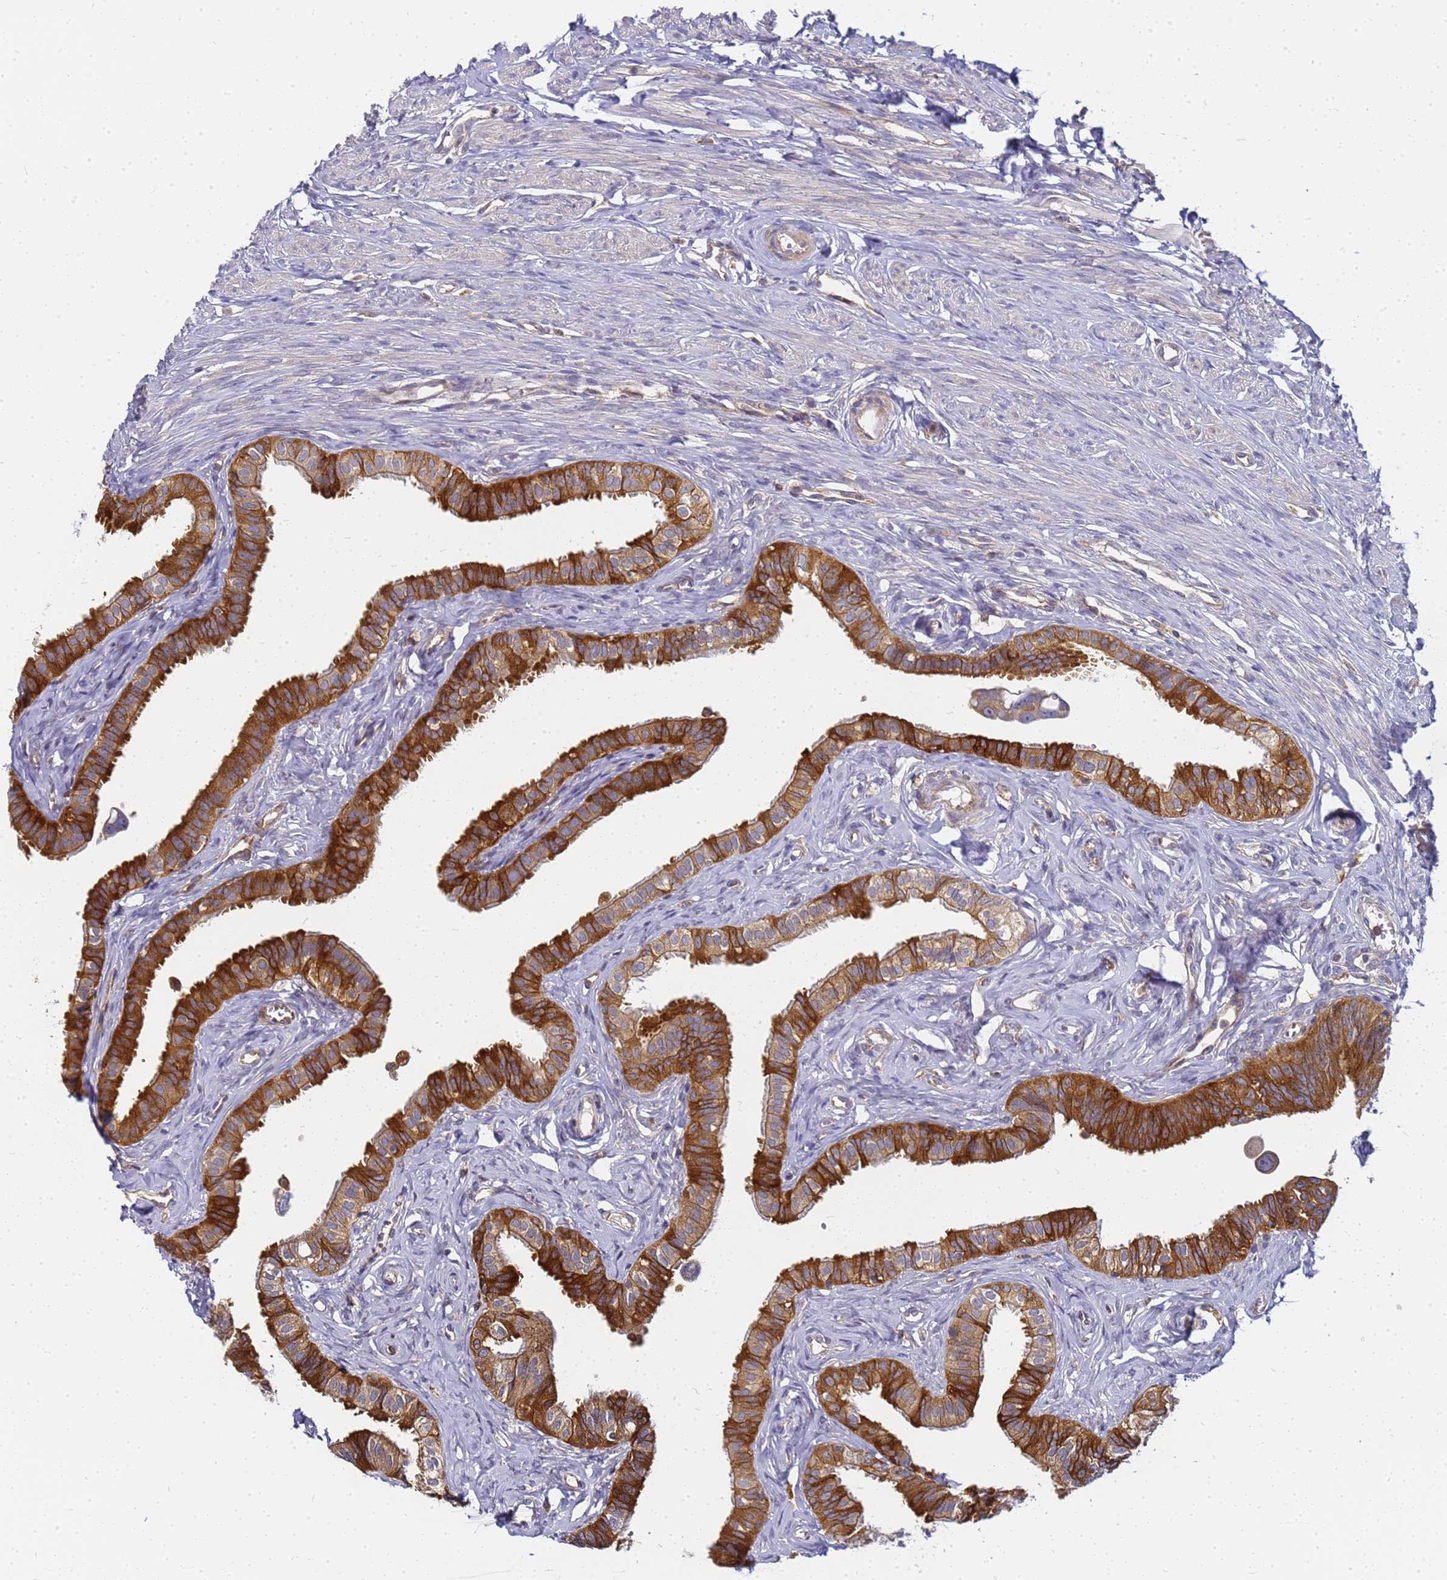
{"staining": {"intensity": "strong", "quantity": ">75%", "location": "cytoplasmic/membranous"}, "tissue": "fallopian tube", "cell_type": "Glandular cells", "image_type": "normal", "snomed": [{"axis": "morphology", "description": "Normal tissue, NOS"}, {"axis": "morphology", "description": "Carcinoma, NOS"}, {"axis": "topography", "description": "Fallopian tube"}, {"axis": "topography", "description": "Ovary"}], "caption": "Immunohistochemistry (IHC) of normal human fallopian tube displays high levels of strong cytoplasmic/membranous staining in about >75% of glandular cells. (Stains: DAB (3,3'-diaminobenzidine) in brown, nuclei in blue, Microscopy: brightfield microscopy at high magnification).", "gene": "CHM", "patient": {"sex": "female", "age": 59}}